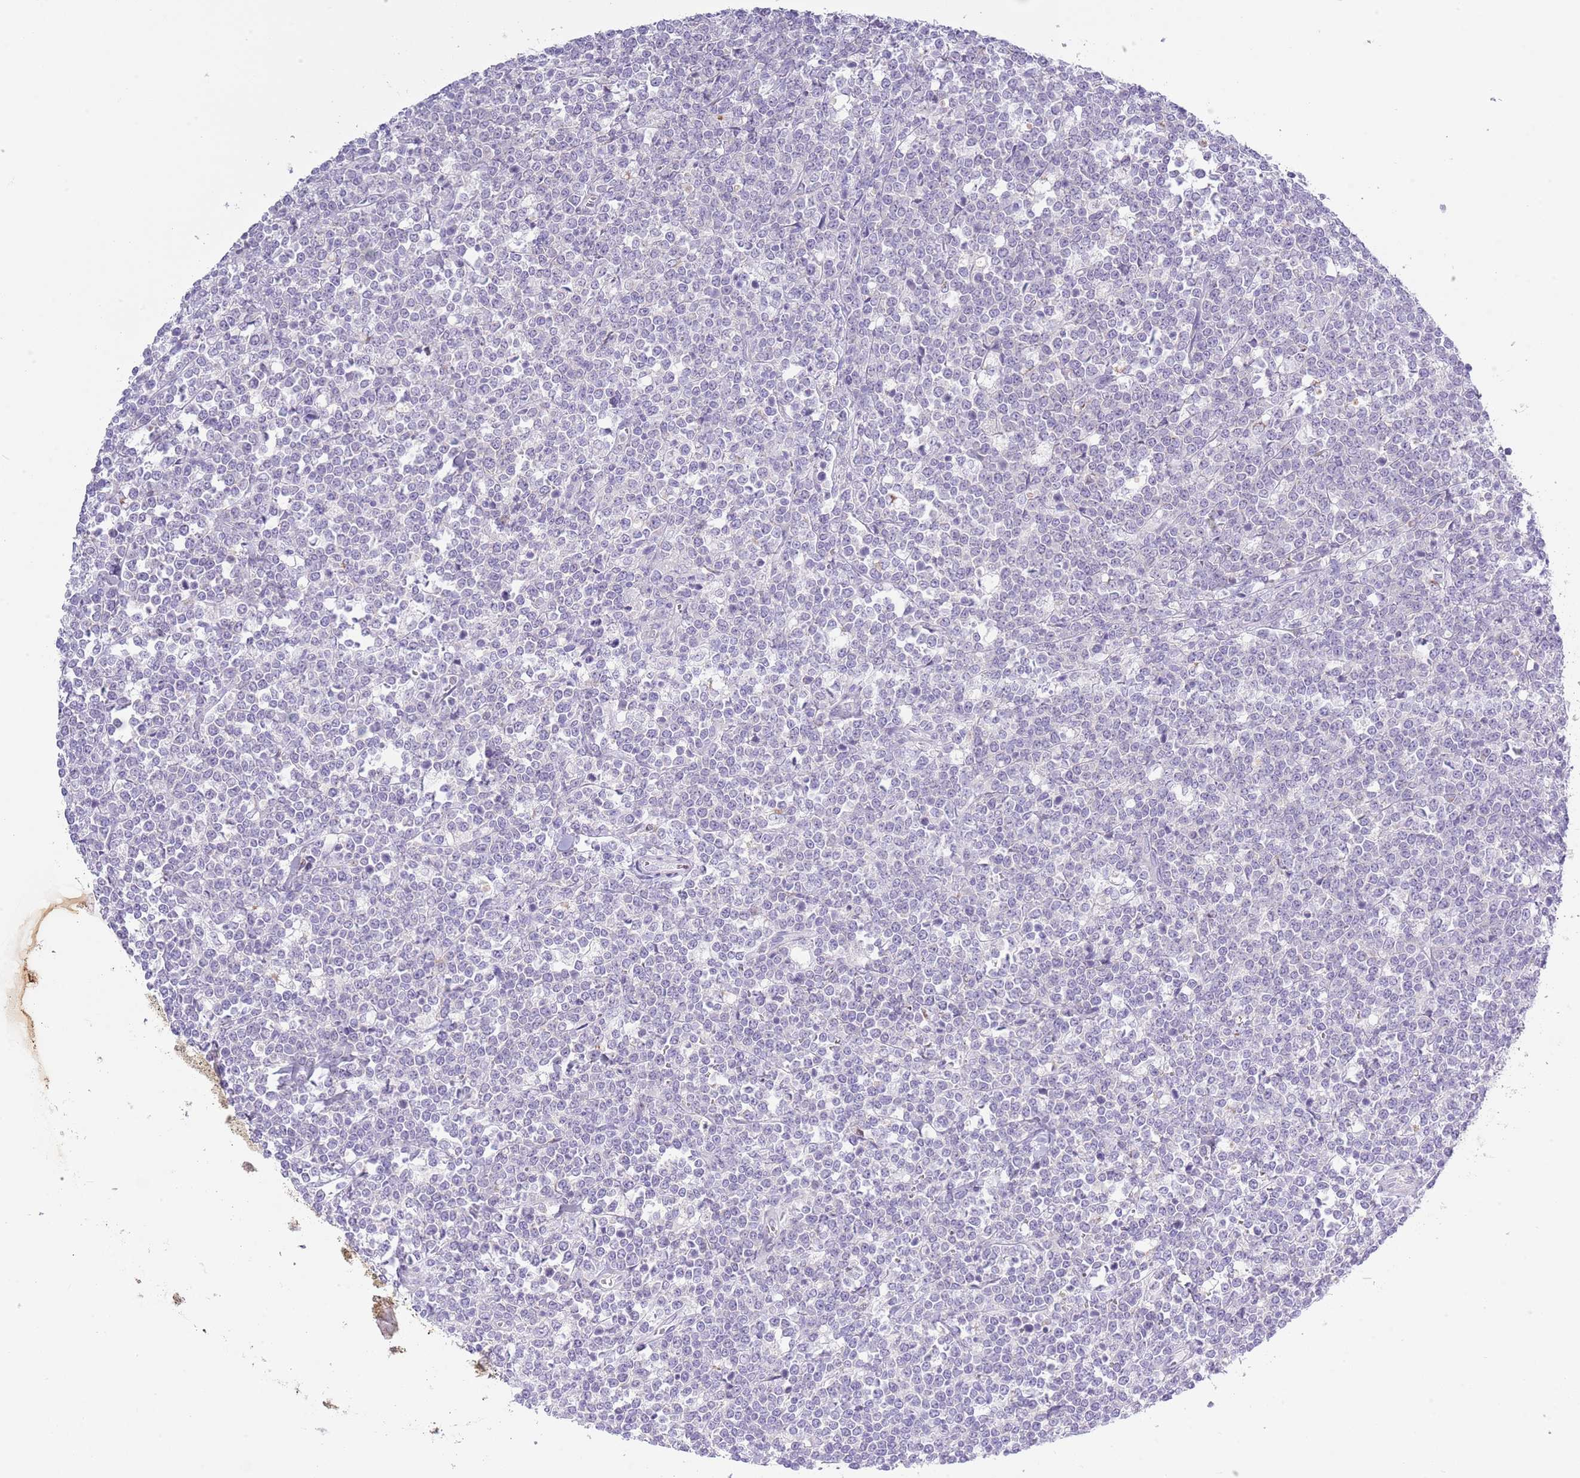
{"staining": {"intensity": "negative", "quantity": "none", "location": "none"}, "tissue": "lymphoma", "cell_type": "Tumor cells", "image_type": "cancer", "snomed": [{"axis": "morphology", "description": "Malignant lymphoma, non-Hodgkin's type, High grade"}, {"axis": "topography", "description": "Small intestine"}], "caption": "IHC of malignant lymphoma, non-Hodgkin's type (high-grade) exhibits no expression in tumor cells.", "gene": "ZFP2", "patient": {"sex": "male", "age": 8}}